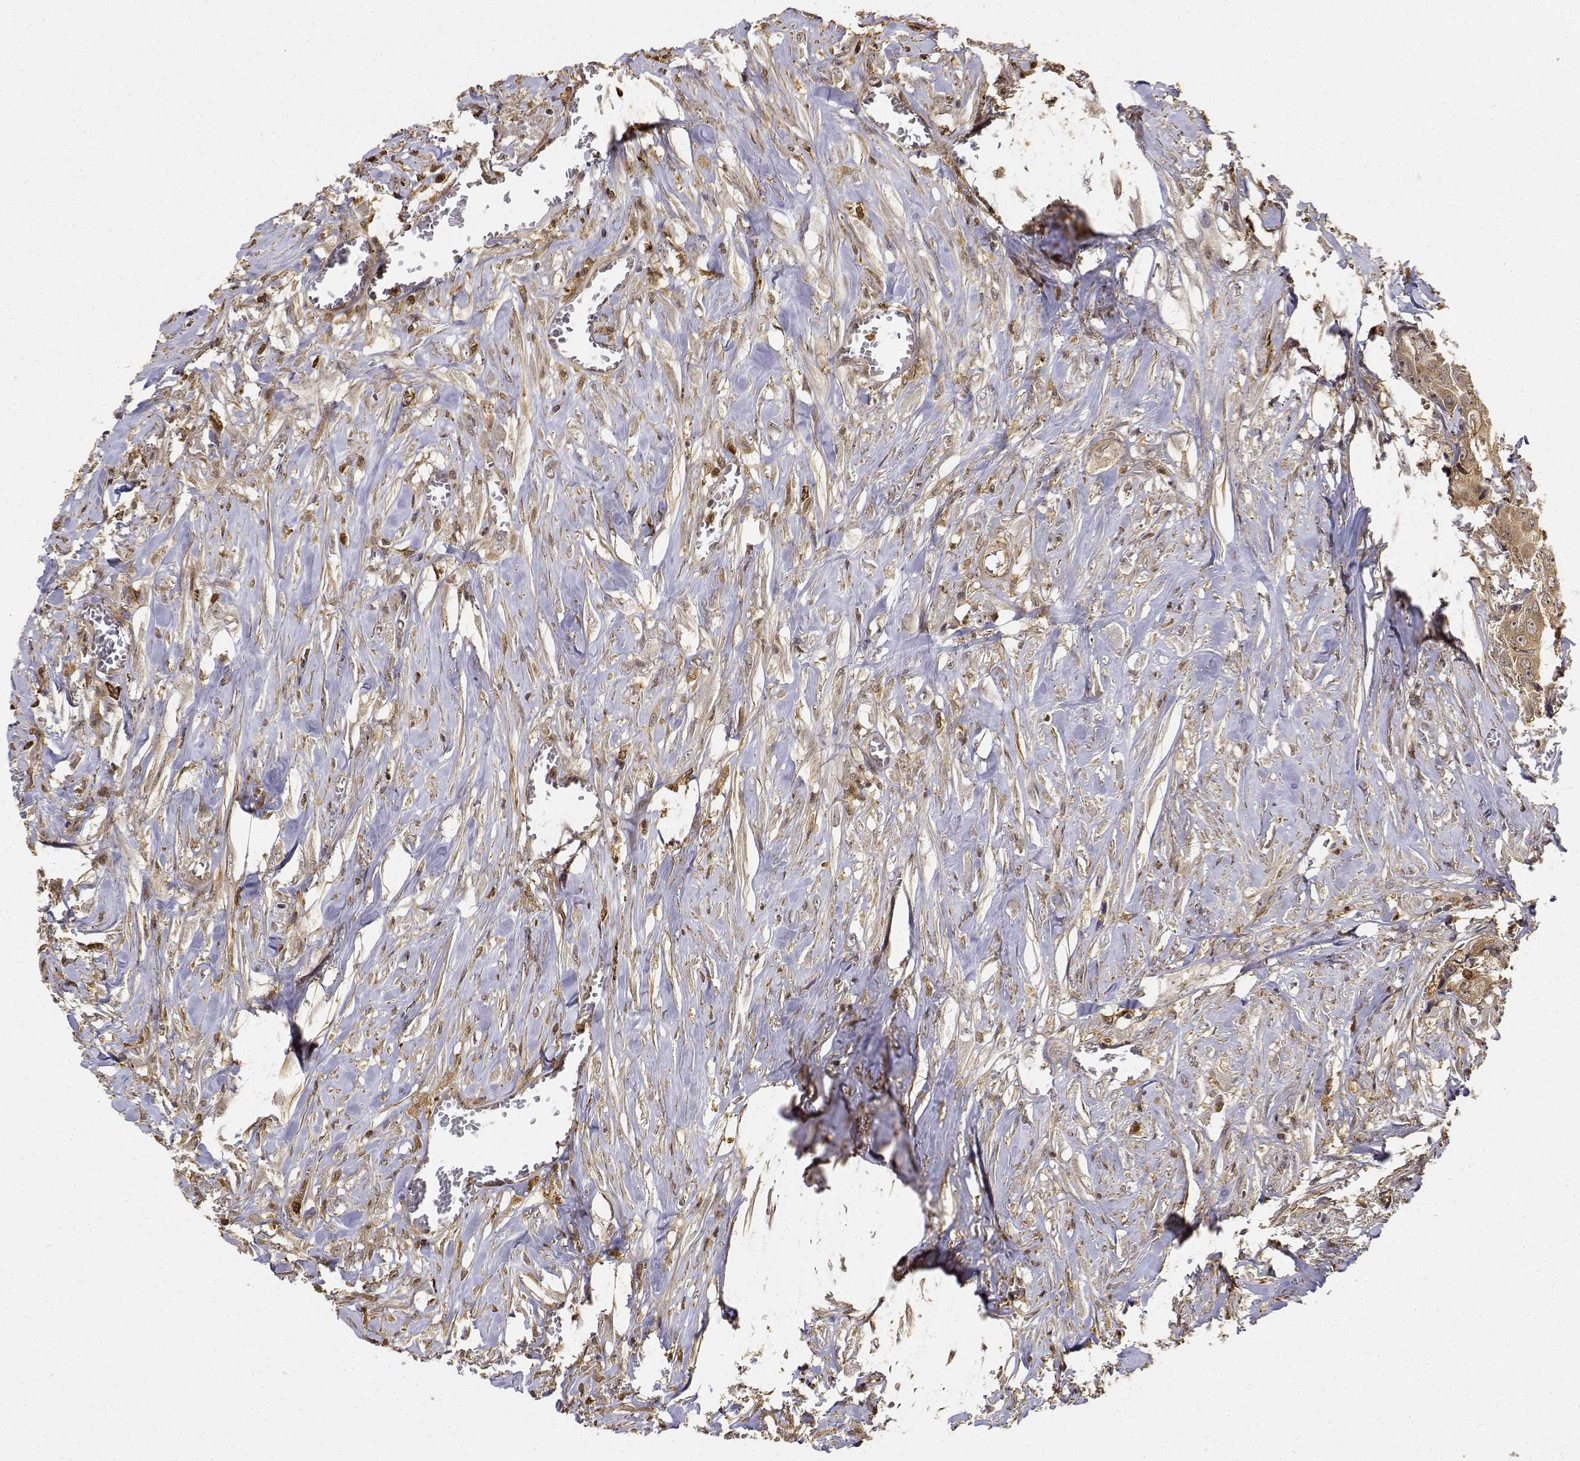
{"staining": {"intensity": "moderate", "quantity": ">75%", "location": "cytoplasmic/membranous"}, "tissue": "colorectal cancer", "cell_type": "Tumor cells", "image_type": "cancer", "snomed": [{"axis": "morphology", "description": "Adenocarcinoma, NOS"}, {"axis": "topography", "description": "Rectum"}], "caption": "Protein staining displays moderate cytoplasmic/membranous positivity in approximately >75% of tumor cells in colorectal cancer (adenocarcinoma).", "gene": "PCID2", "patient": {"sex": "female", "age": 62}}